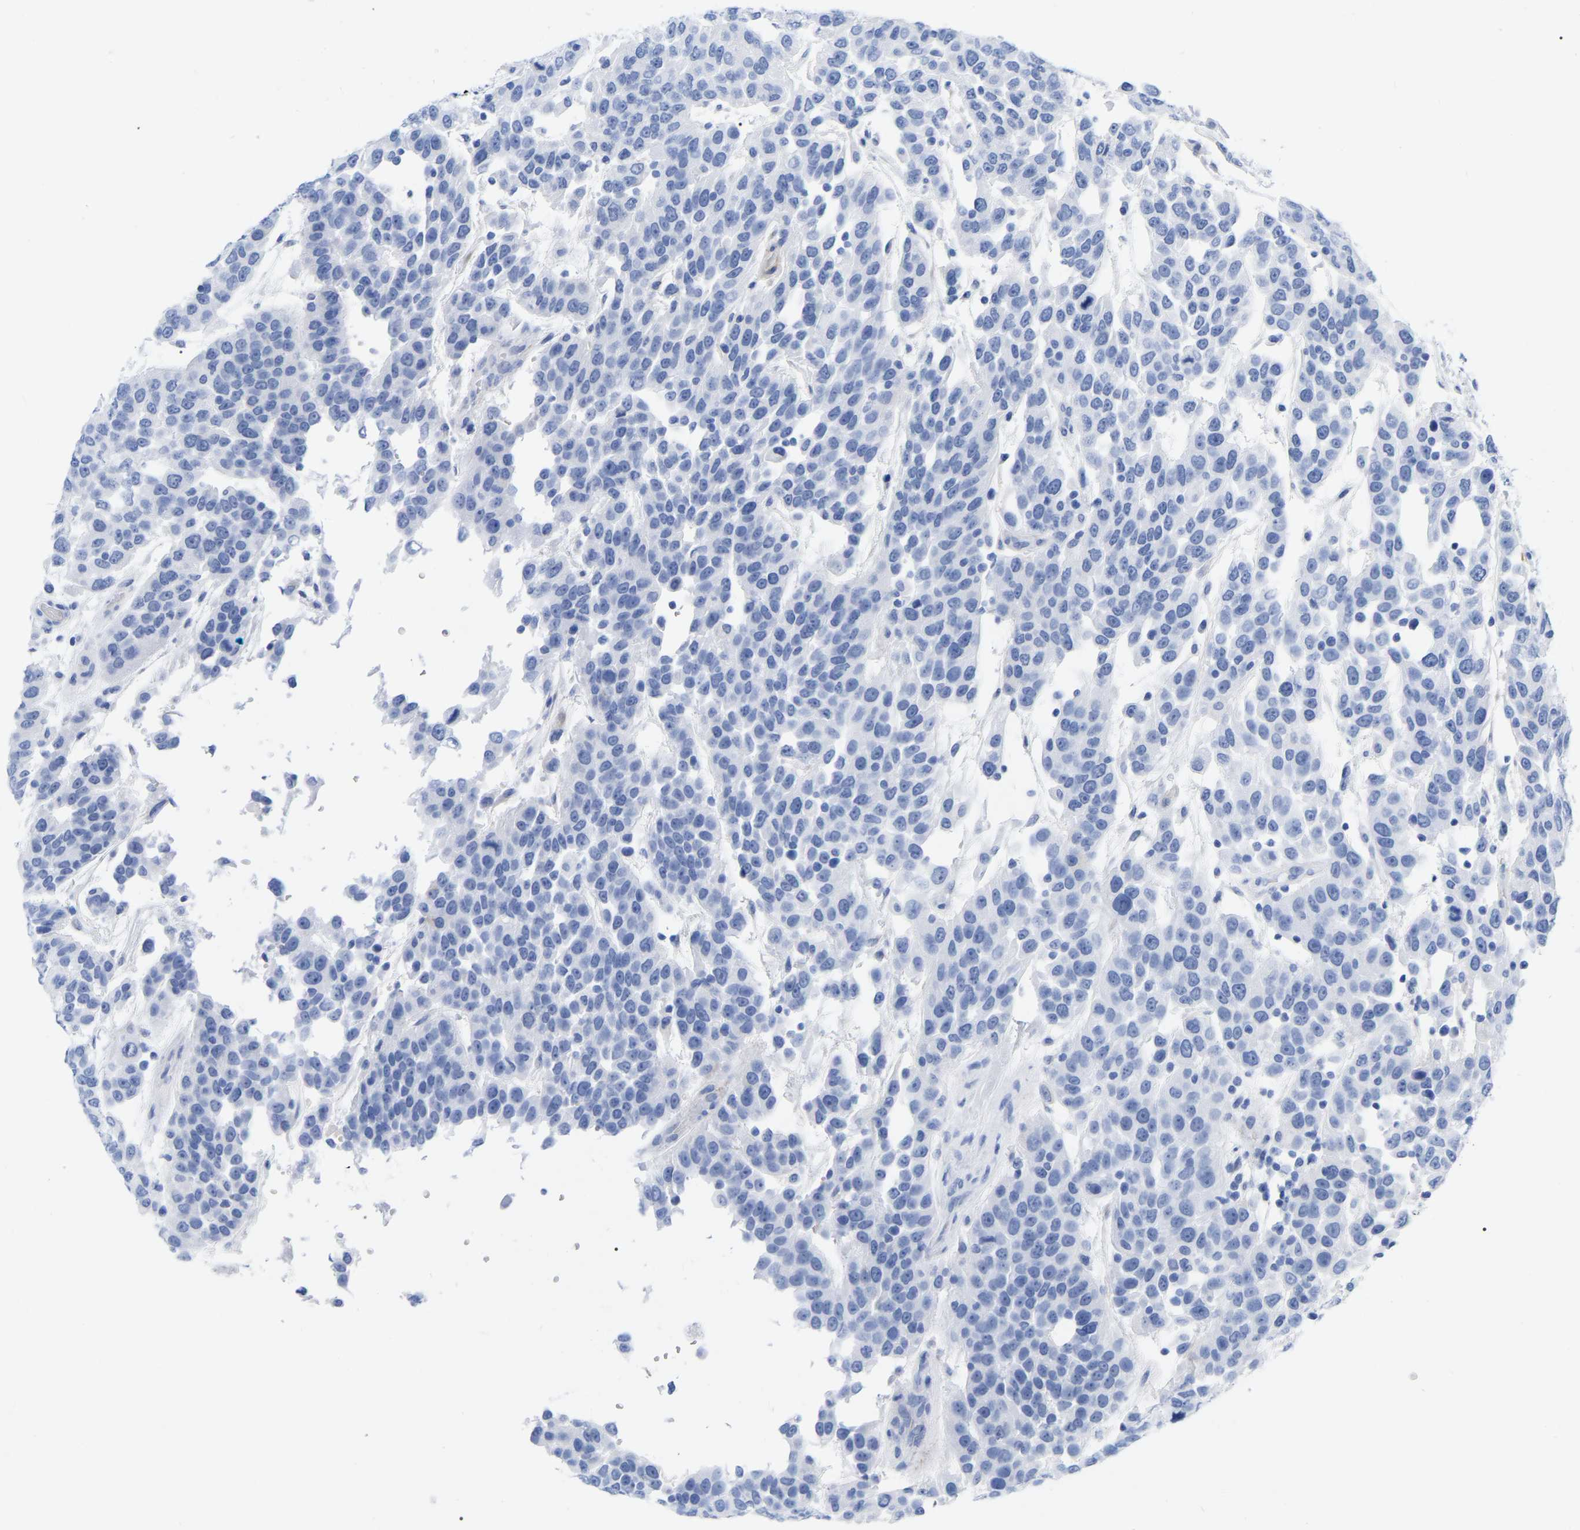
{"staining": {"intensity": "negative", "quantity": "none", "location": "none"}, "tissue": "urothelial cancer", "cell_type": "Tumor cells", "image_type": "cancer", "snomed": [{"axis": "morphology", "description": "Urothelial carcinoma, High grade"}, {"axis": "topography", "description": "Urinary bladder"}], "caption": "The IHC image has no significant expression in tumor cells of urothelial carcinoma (high-grade) tissue.", "gene": "HAPLN1", "patient": {"sex": "female", "age": 80}}